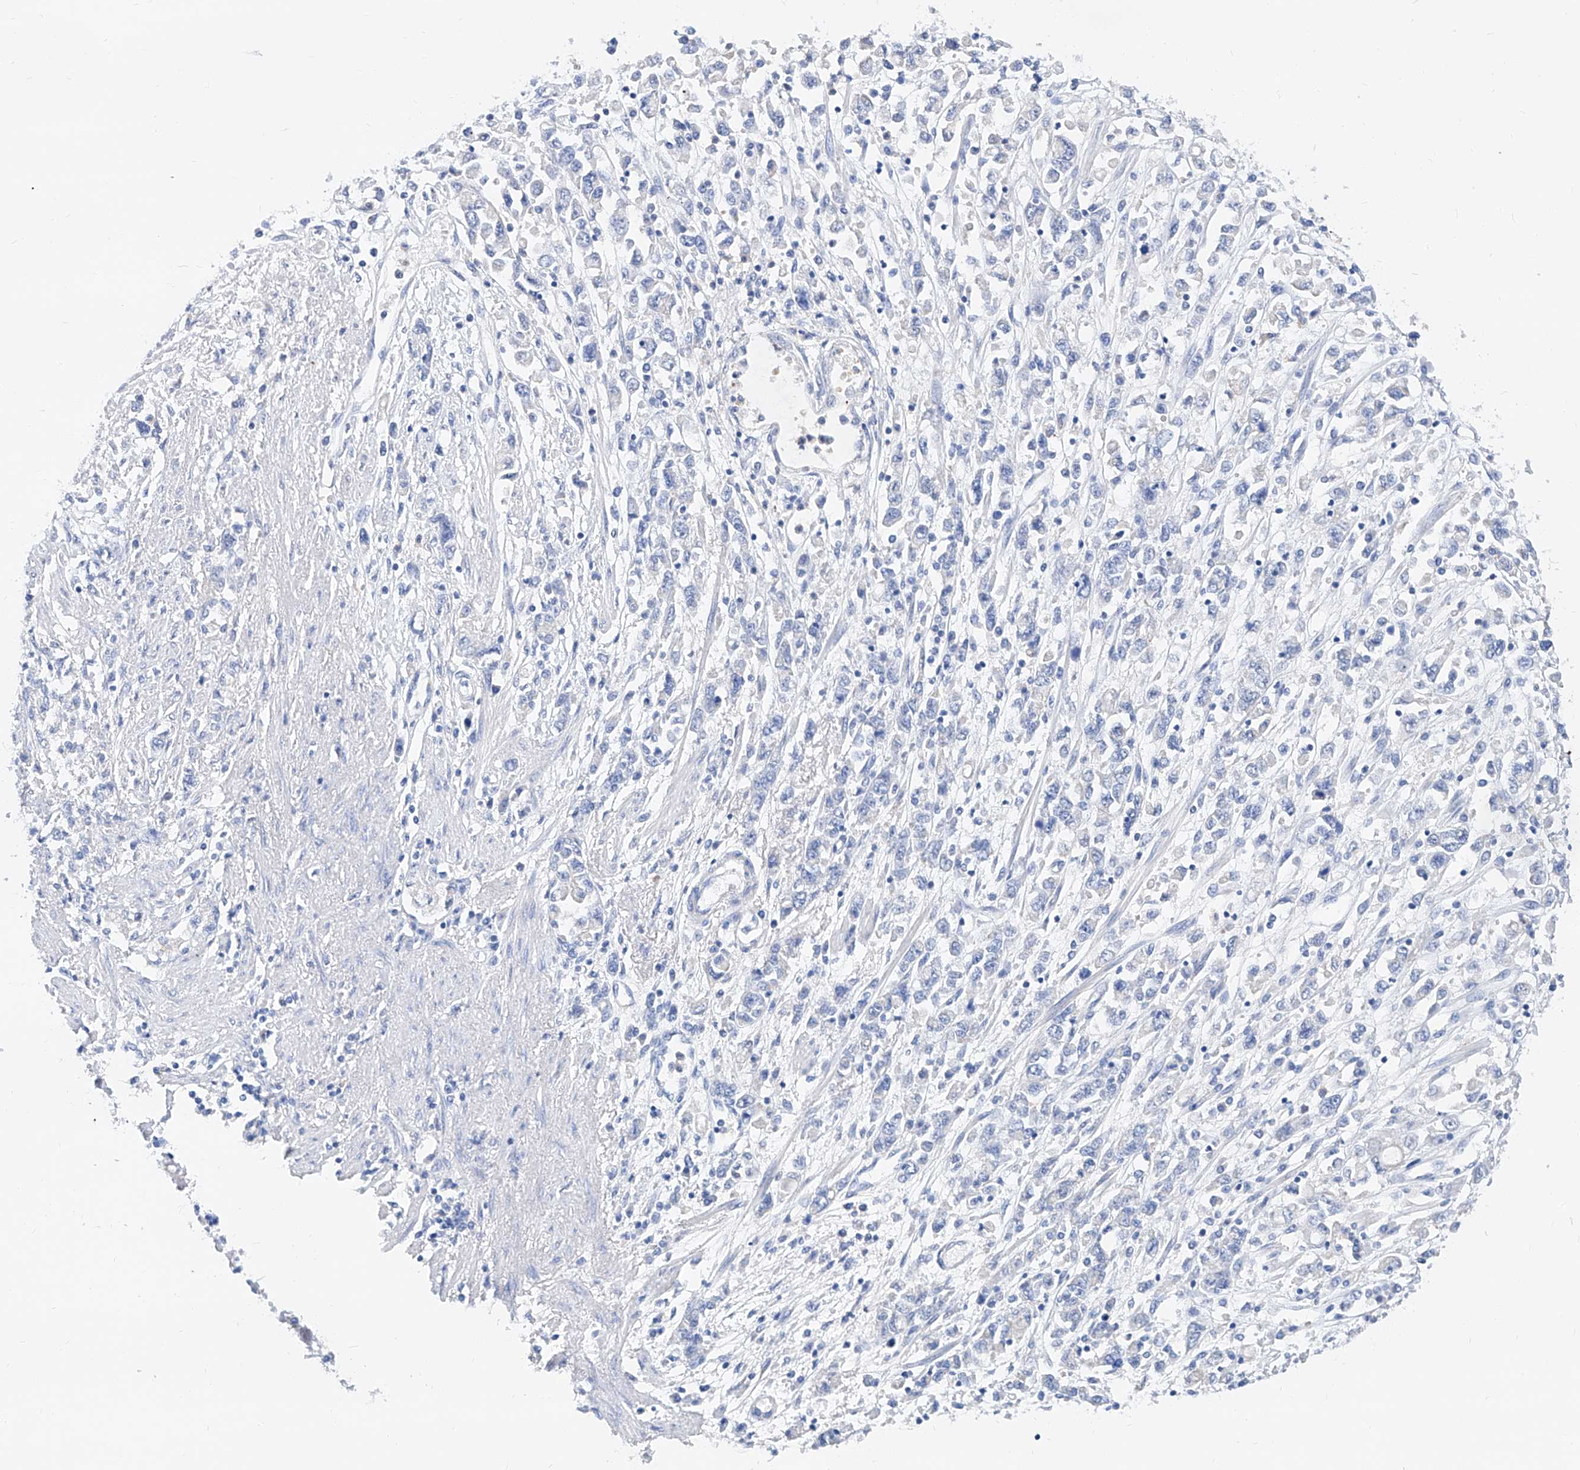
{"staining": {"intensity": "negative", "quantity": "none", "location": "none"}, "tissue": "stomach cancer", "cell_type": "Tumor cells", "image_type": "cancer", "snomed": [{"axis": "morphology", "description": "Adenocarcinoma, NOS"}, {"axis": "topography", "description": "Stomach"}], "caption": "A high-resolution photomicrograph shows immunohistochemistry staining of stomach cancer (adenocarcinoma), which demonstrates no significant positivity in tumor cells.", "gene": "SLC25A29", "patient": {"sex": "female", "age": 76}}